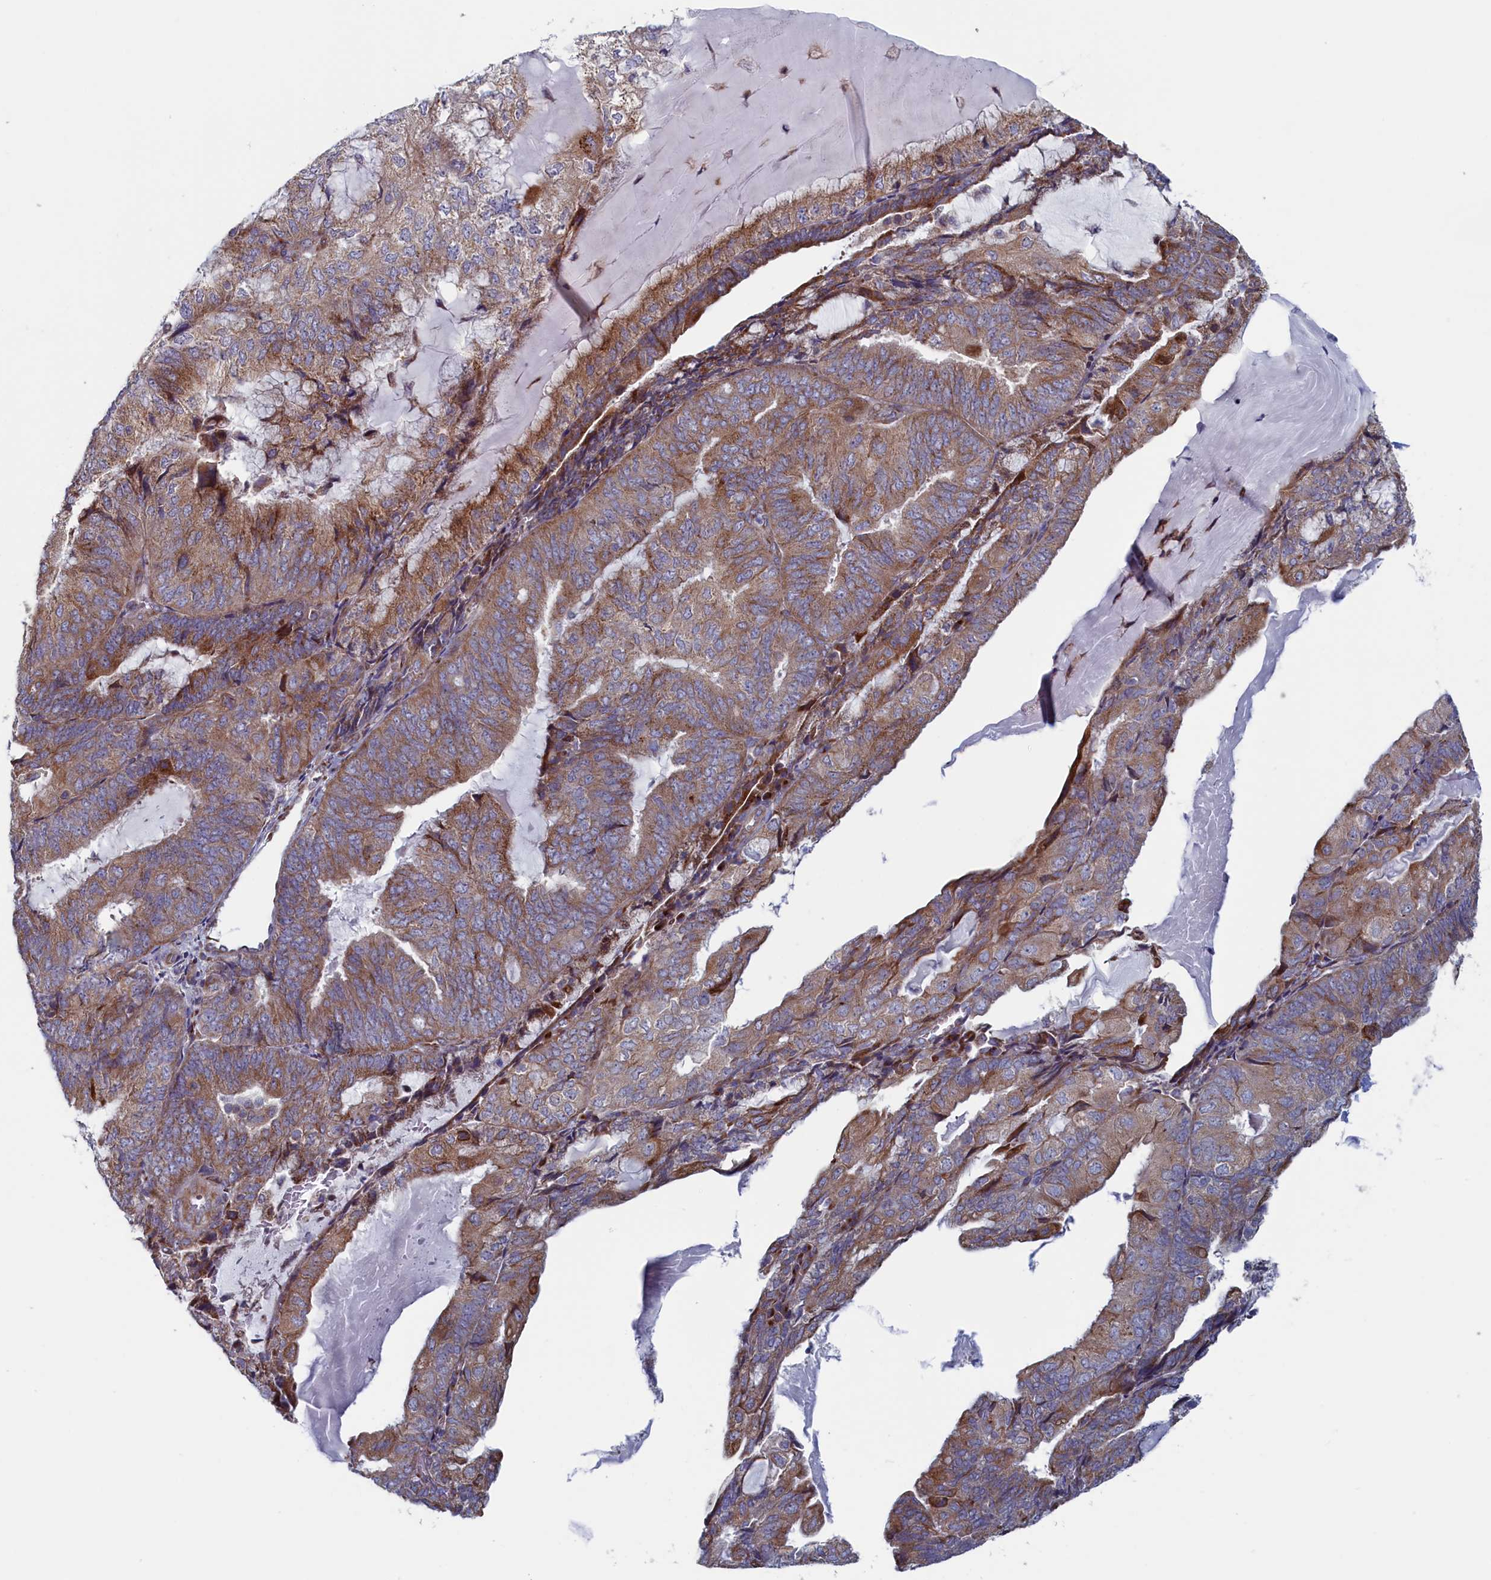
{"staining": {"intensity": "moderate", "quantity": ">75%", "location": "cytoplasmic/membranous"}, "tissue": "endometrial cancer", "cell_type": "Tumor cells", "image_type": "cancer", "snomed": [{"axis": "morphology", "description": "Adenocarcinoma, NOS"}, {"axis": "topography", "description": "Endometrium"}], "caption": "Brown immunohistochemical staining in human endometrial cancer (adenocarcinoma) exhibits moderate cytoplasmic/membranous staining in approximately >75% of tumor cells. (DAB = brown stain, brightfield microscopy at high magnification).", "gene": "MTFMT", "patient": {"sex": "female", "age": 81}}